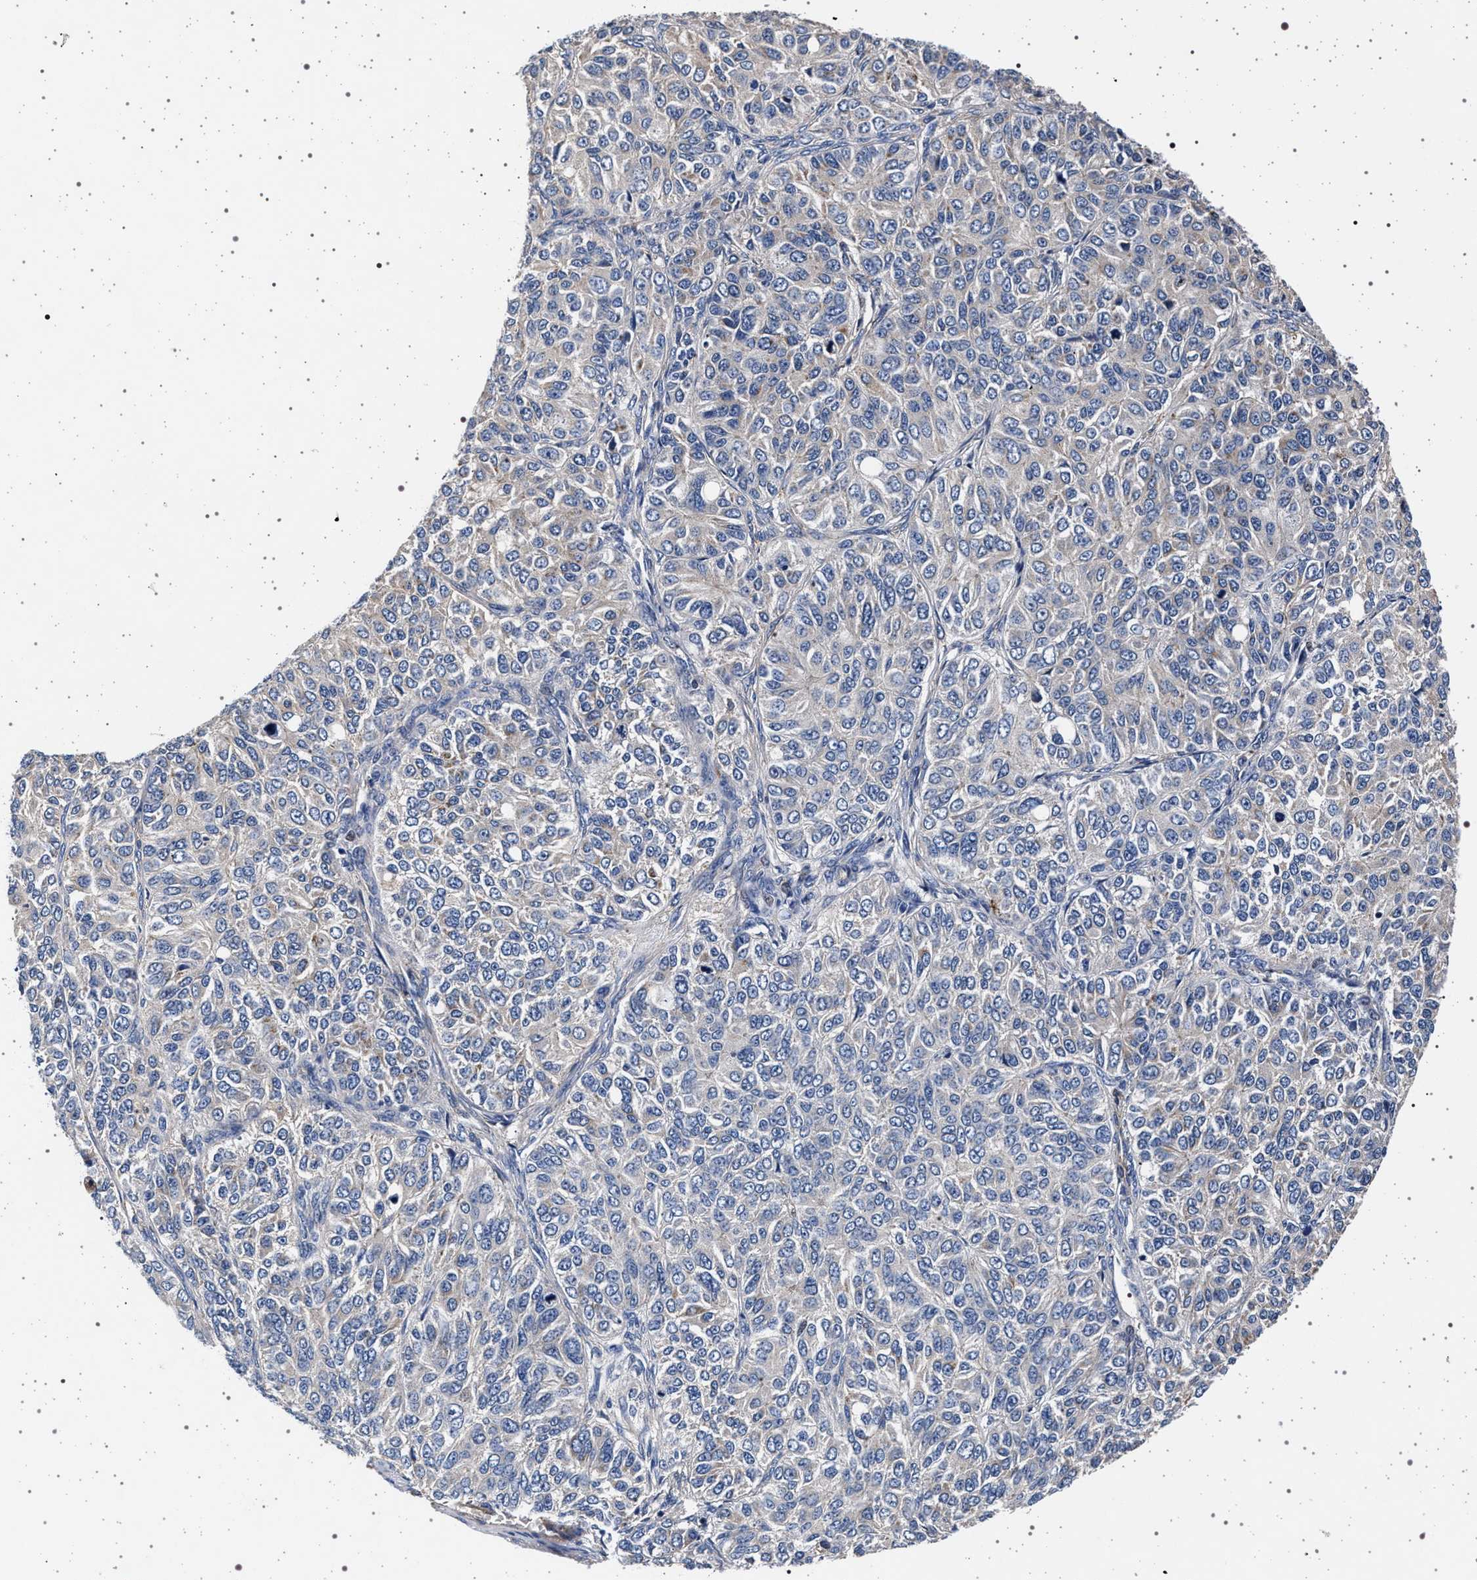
{"staining": {"intensity": "negative", "quantity": "none", "location": "none"}, "tissue": "ovarian cancer", "cell_type": "Tumor cells", "image_type": "cancer", "snomed": [{"axis": "morphology", "description": "Carcinoma, endometroid"}, {"axis": "topography", "description": "Ovary"}], "caption": "Tumor cells show no significant protein staining in ovarian cancer.", "gene": "KCNK6", "patient": {"sex": "female", "age": 51}}